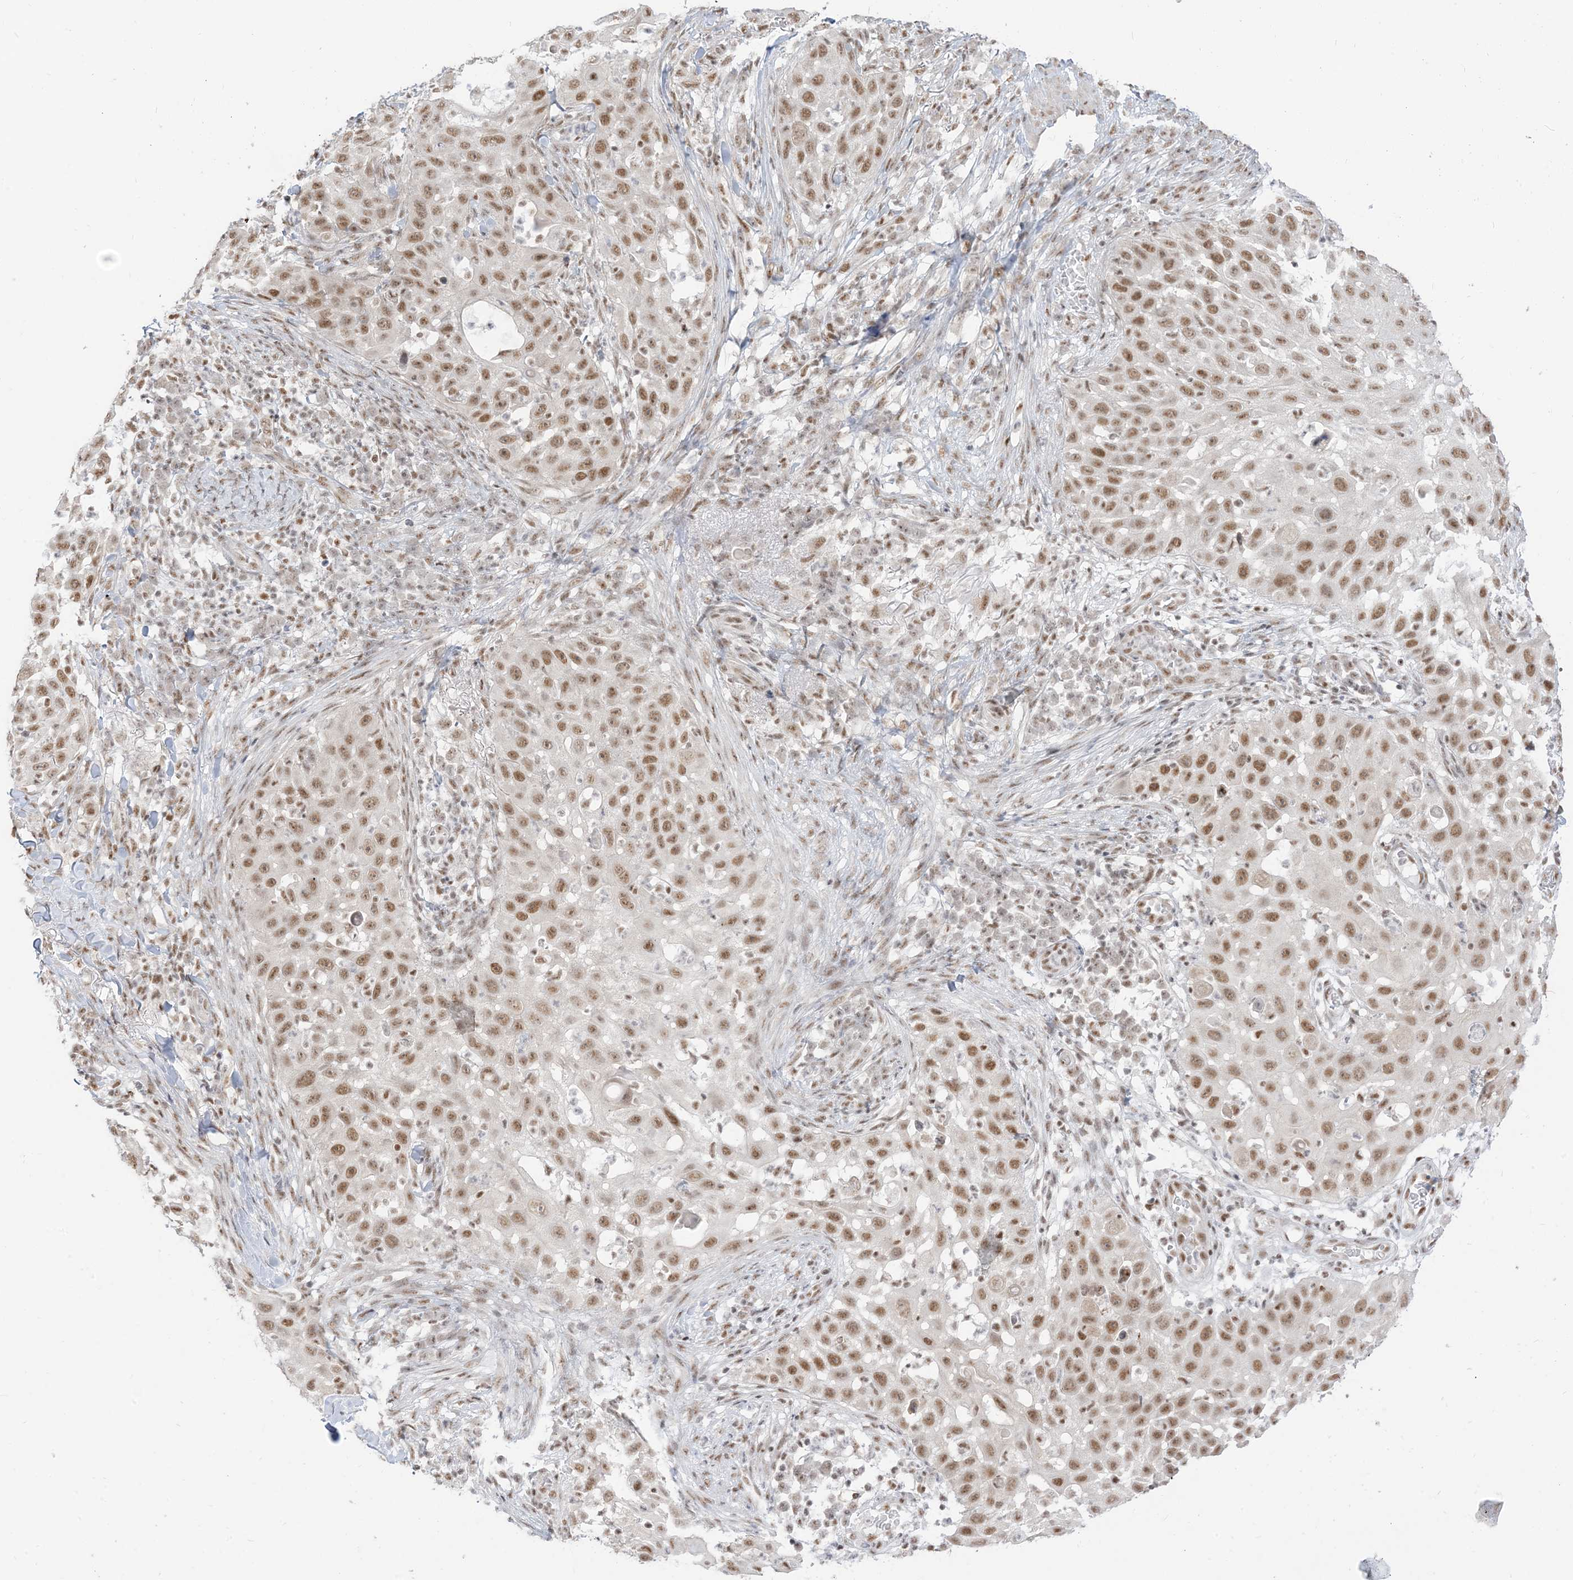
{"staining": {"intensity": "moderate", "quantity": ">75%", "location": "nuclear"}, "tissue": "skin cancer", "cell_type": "Tumor cells", "image_type": "cancer", "snomed": [{"axis": "morphology", "description": "Squamous cell carcinoma, NOS"}, {"axis": "topography", "description": "Skin"}], "caption": "Protein expression by immunohistochemistry reveals moderate nuclear staining in approximately >75% of tumor cells in skin squamous cell carcinoma. The staining was performed using DAB (3,3'-diaminobenzidine), with brown indicating positive protein expression. Nuclei are stained blue with hematoxylin.", "gene": "ARGLU1", "patient": {"sex": "female", "age": 44}}